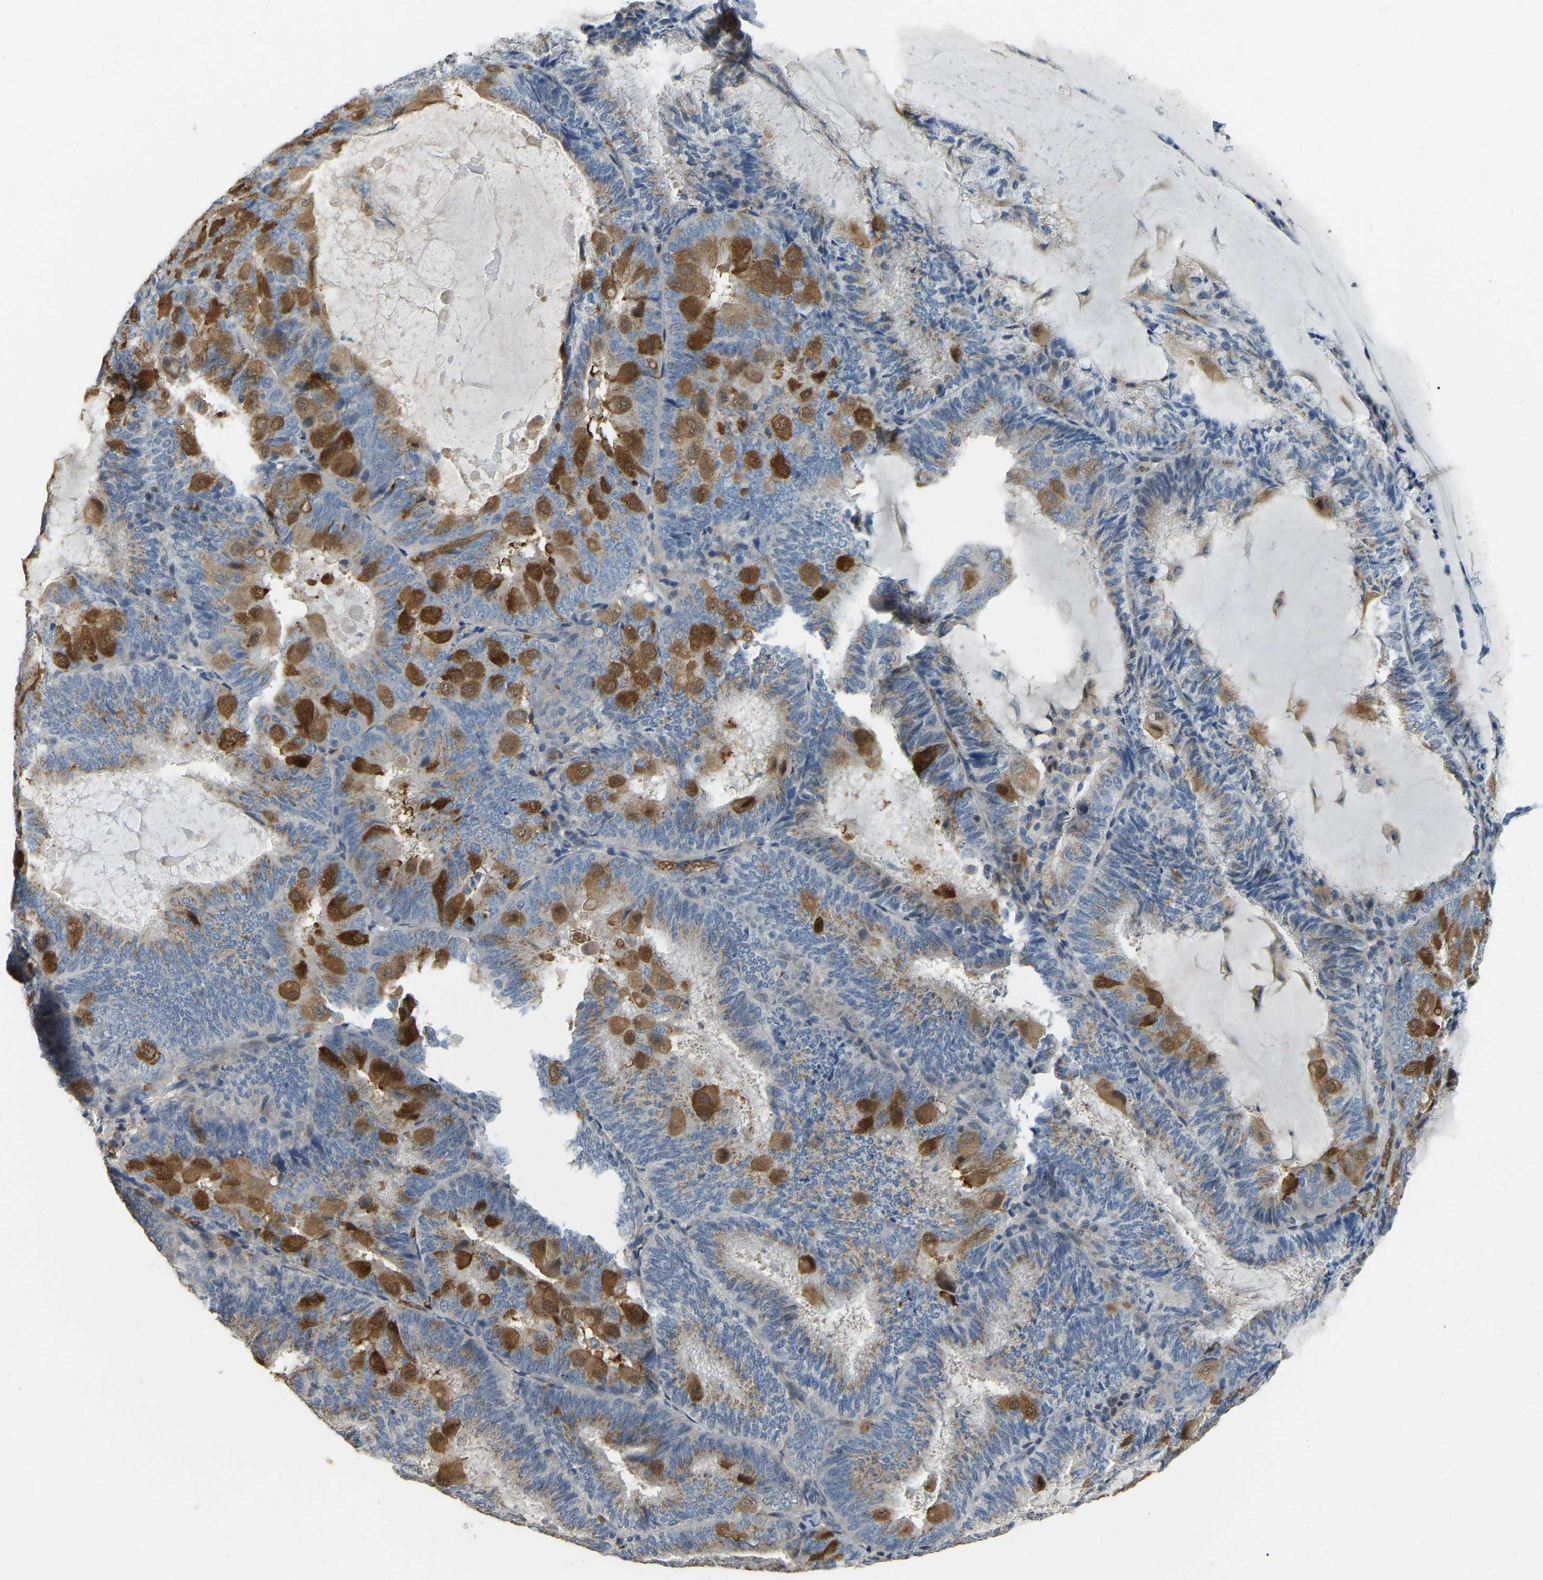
{"staining": {"intensity": "moderate", "quantity": ">75%", "location": "cytoplasmic/membranous"}, "tissue": "endometrial cancer", "cell_type": "Tumor cells", "image_type": "cancer", "snomed": [{"axis": "morphology", "description": "Adenocarcinoma, NOS"}, {"axis": "topography", "description": "Endometrium"}], "caption": "Immunohistochemical staining of human endometrial adenocarcinoma displays medium levels of moderate cytoplasmic/membranous staining in approximately >75% of tumor cells. (DAB (3,3'-diaminobenzidine) IHC with brightfield microscopy, high magnification).", "gene": "CFAP298", "patient": {"sex": "female", "age": 81}}